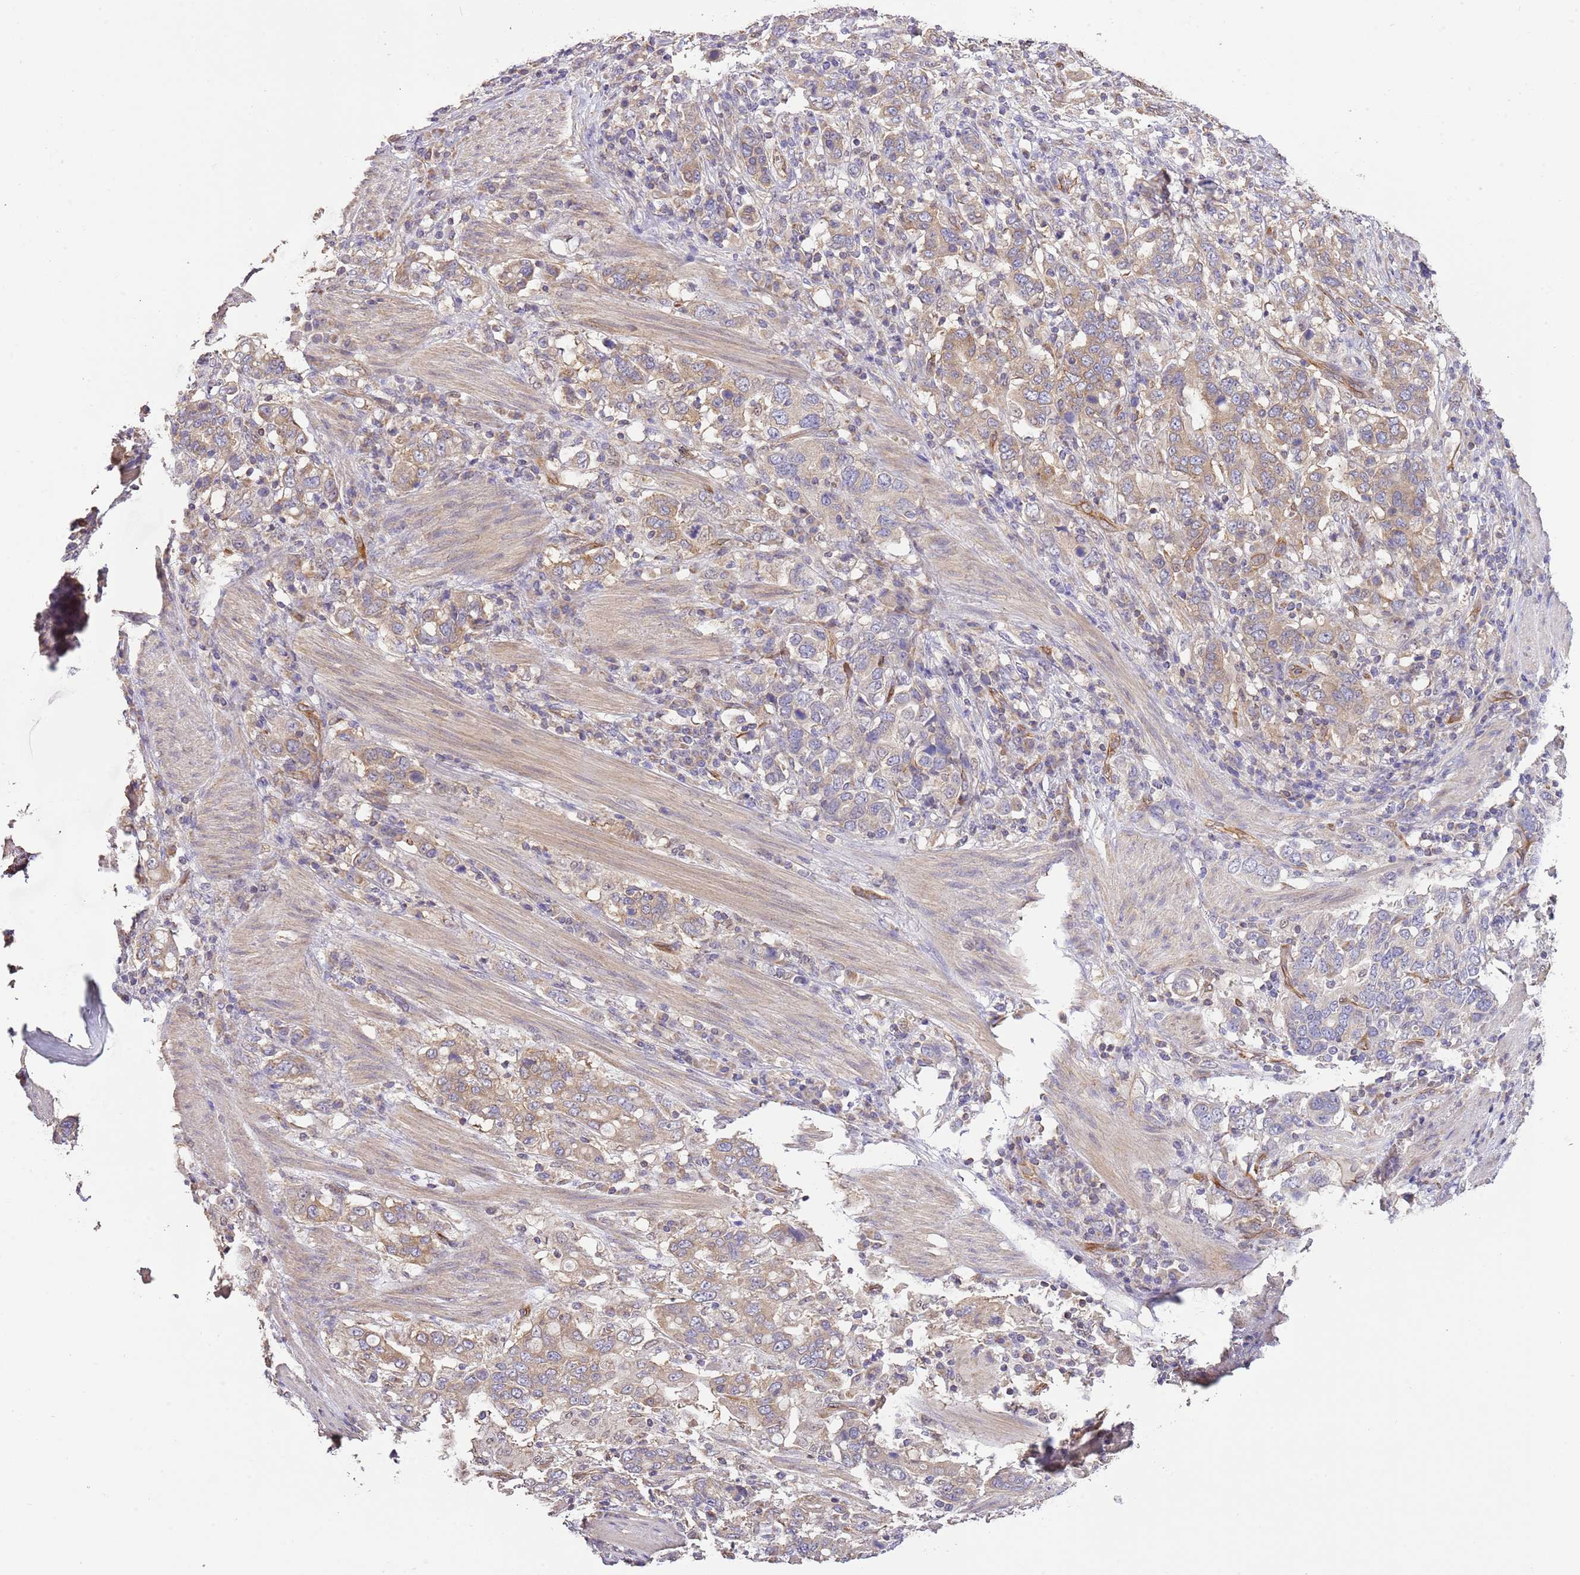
{"staining": {"intensity": "moderate", "quantity": ">75%", "location": "cytoplasmic/membranous"}, "tissue": "stomach cancer", "cell_type": "Tumor cells", "image_type": "cancer", "snomed": [{"axis": "morphology", "description": "Adenocarcinoma, NOS"}, {"axis": "topography", "description": "Stomach, upper"}, {"axis": "topography", "description": "Stomach"}], "caption": "Brown immunohistochemical staining in human stomach cancer (adenocarcinoma) shows moderate cytoplasmic/membranous expression in approximately >75% of tumor cells. (Stains: DAB (3,3'-diaminobenzidine) in brown, nuclei in blue, Microscopy: brightfield microscopy at high magnification).", "gene": "DOCK9", "patient": {"sex": "male", "age": 62}}